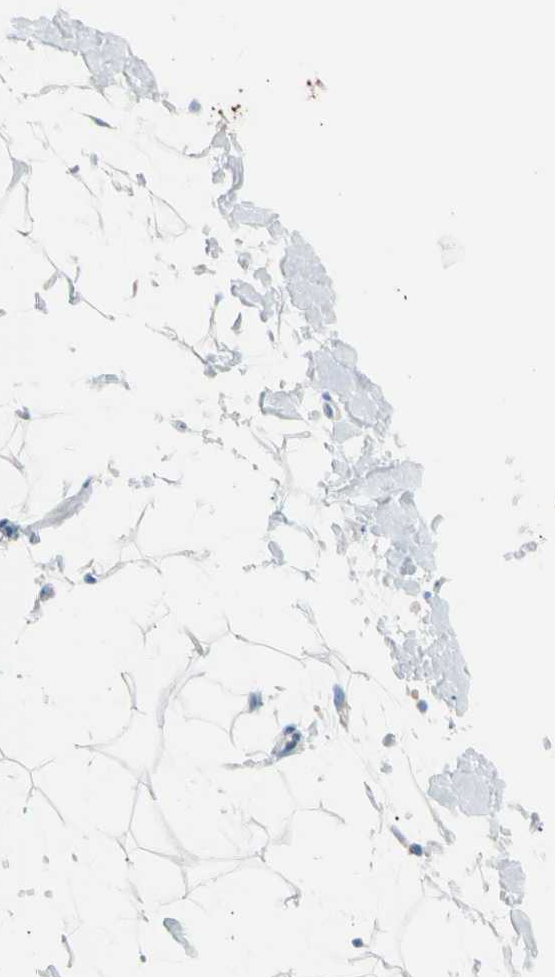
{"staining": {"intensity": "weak", "quantity": "<25%", "location": "cytoplasmic/membranous"}, "tissue": "adipose tissue", "cell_type": "Adipocytes", "image_type": "normal", "snomed": [{"axis": "morphology", "description": "Normal tissue, NOS"}, {"axis": "topography", "description": "Soft tissue"}], "caption": "Immunohistochemical staining of benign human adipose tissue shows no significant staining in adipocytes. (IHC, brightfield microscopy, high magnification).", "gene": "CASQ1", "patient": {"sex": "male", "age": 72}}